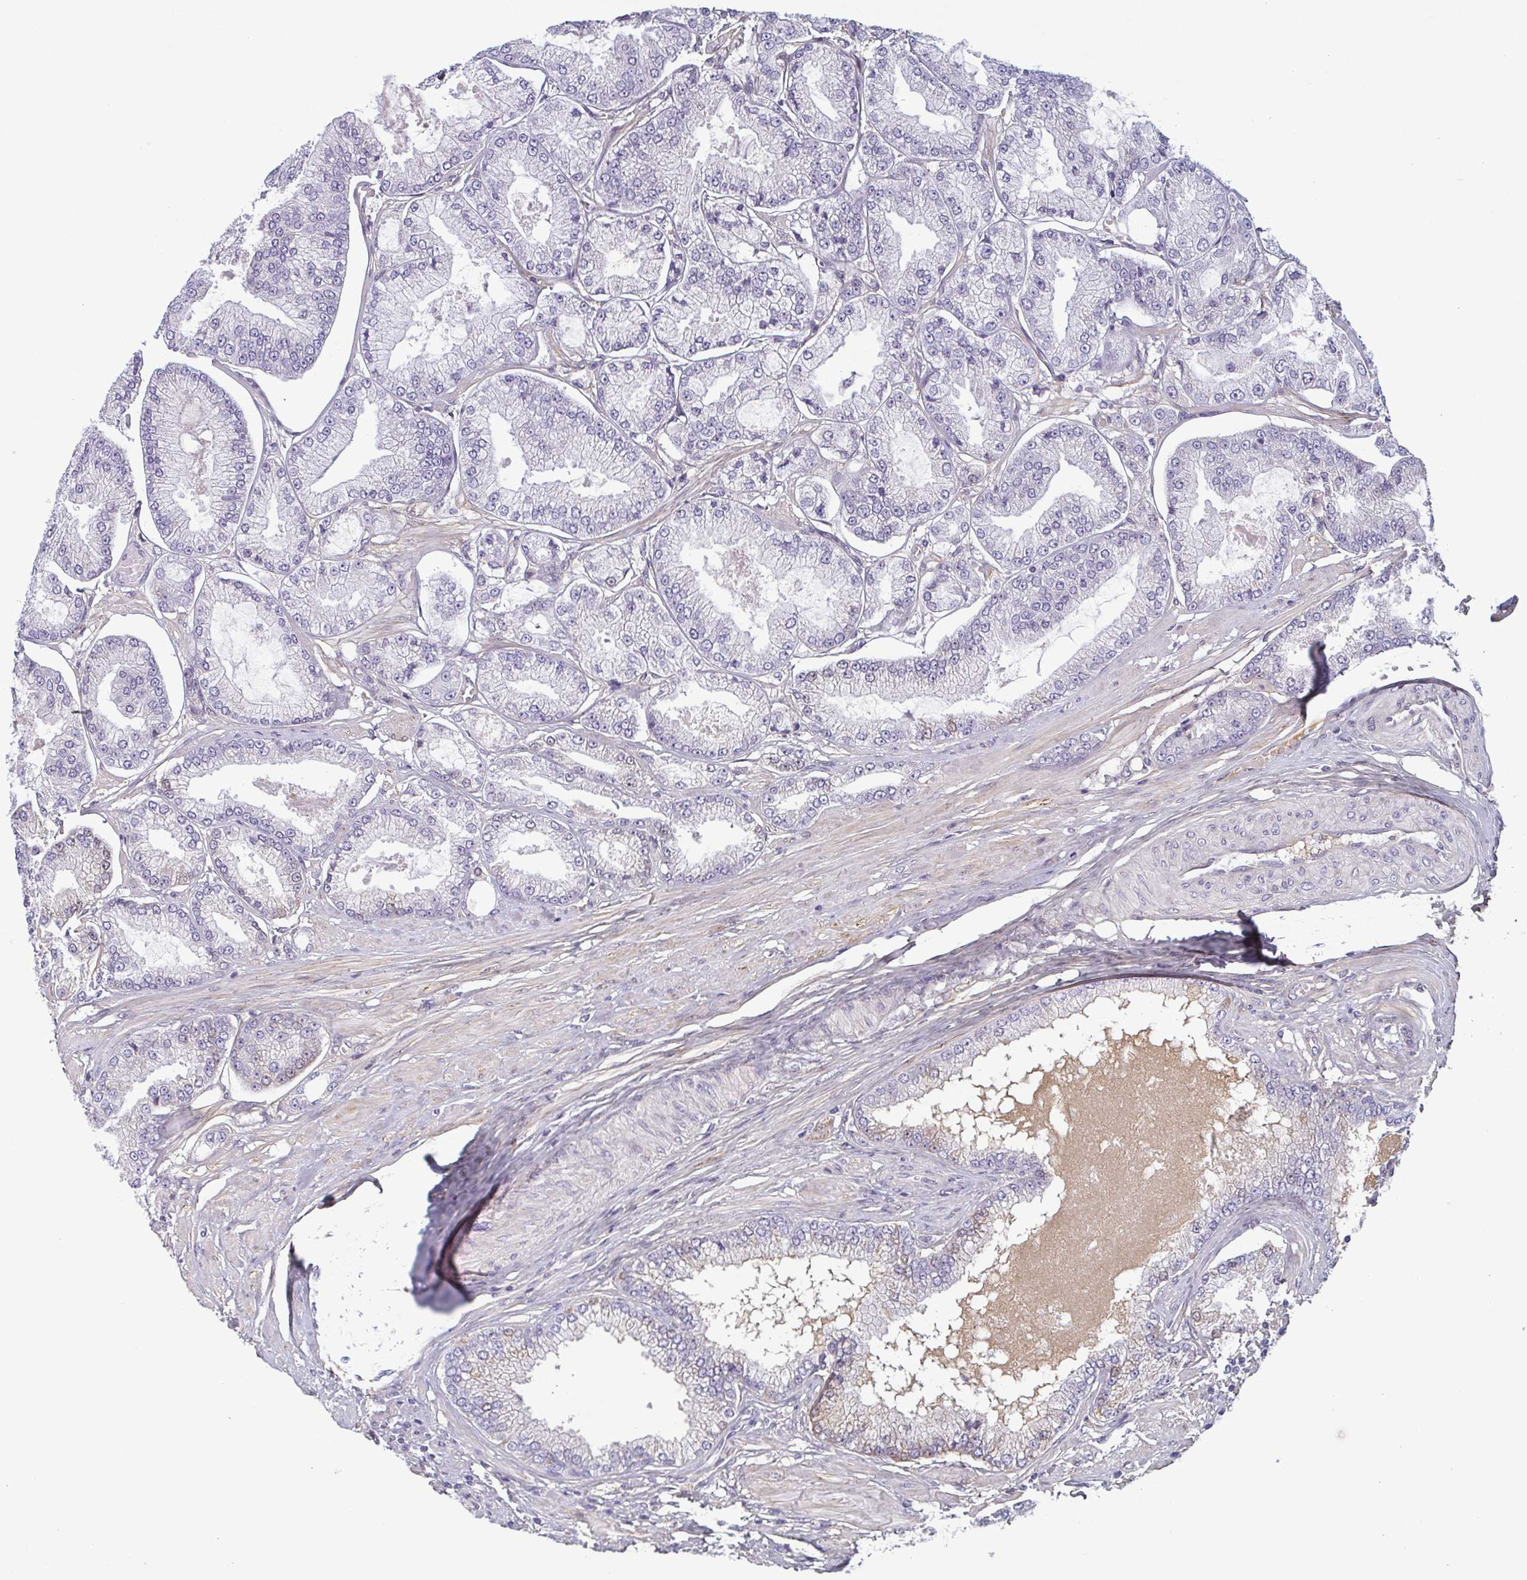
{"staining": {"intensity": "negative", "quantity": "none", "location": "none"}, "tissue": "prostate cancer", "cell_type": "Tumor cells", "image_type": "cancer", "snomed": [{"axis": "morphology", "description": "Adenocarcinoma, Low grade"}, {"axis": "topography", "description": "Prostate"}], "caption": "Immunohistochemistry image of neoplastic tissue: prostate adenocarcinoma (low-grade) stained with DAB (3,3'-diaminobenzidine) reveals no significant protein staining in tumor cells. The staining is performed using DAB (3,3'-diaminobenzidine) brown chromogen with nuclei counter-stained in using hematoxylin.", "gene": "ECM1", "patient": {"sex": "male", "age": 55}}